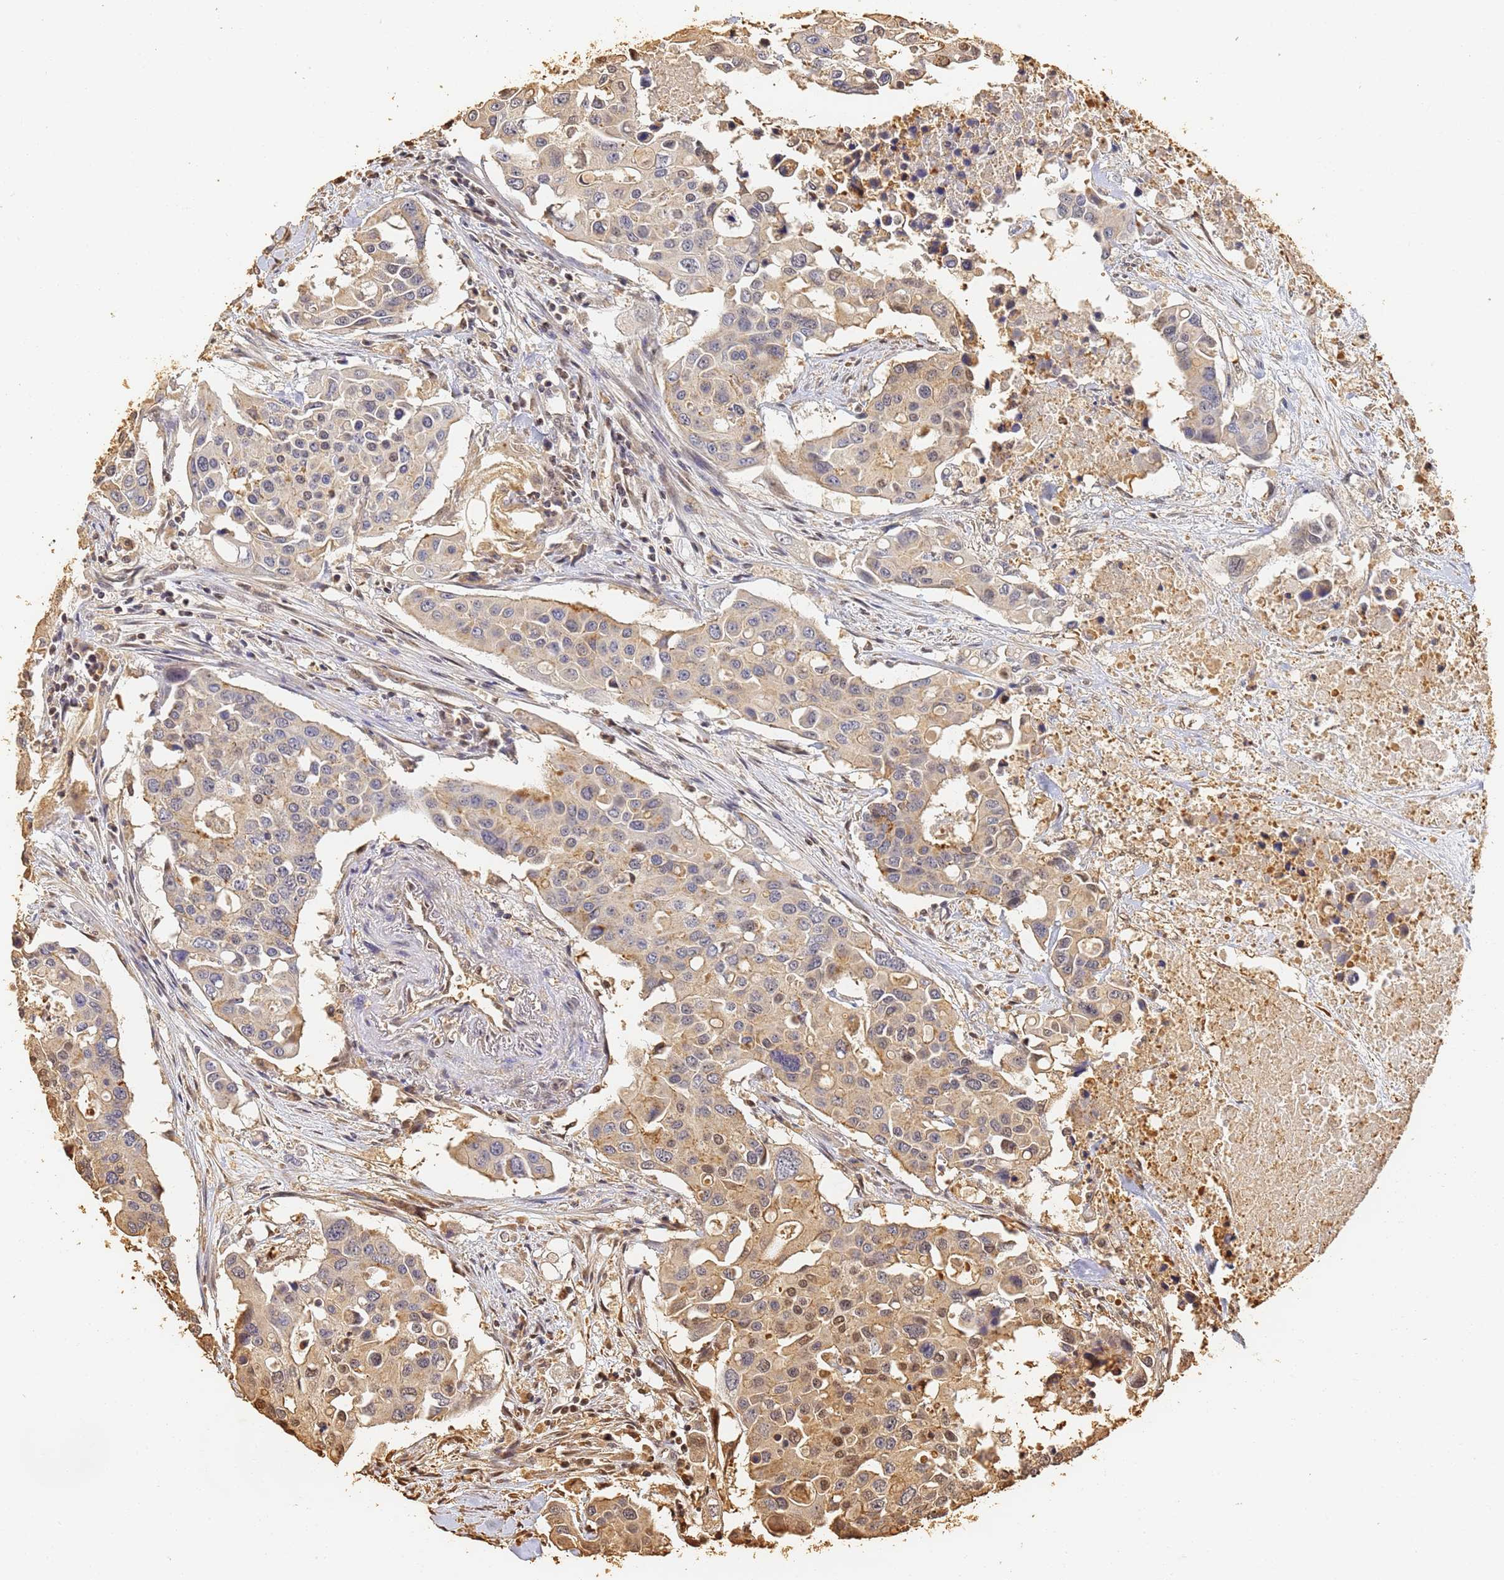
{"staining": {"intensity": "weak", "quantity": "25%-75%", "location": "cytoplasmic/membranous,nuclear"}, "tissue": "colorectal cancer", "cell_type": "Tumor cells", "image_type": "cancer", "snomed": [{"axis": "morphology", "description": "Adenocarcinoma, NOS"}, {"axis": "topography", "description": "Colon"}], "caption": "This is an image of immunohistochemistry (IHC) staining of colorectal cancer, which shows weak positivity in the cytoplasmic/membranous and nuclear of tumor cells.", "gene": "JAK2", "patient": {"sex": "male", "age": 77}}